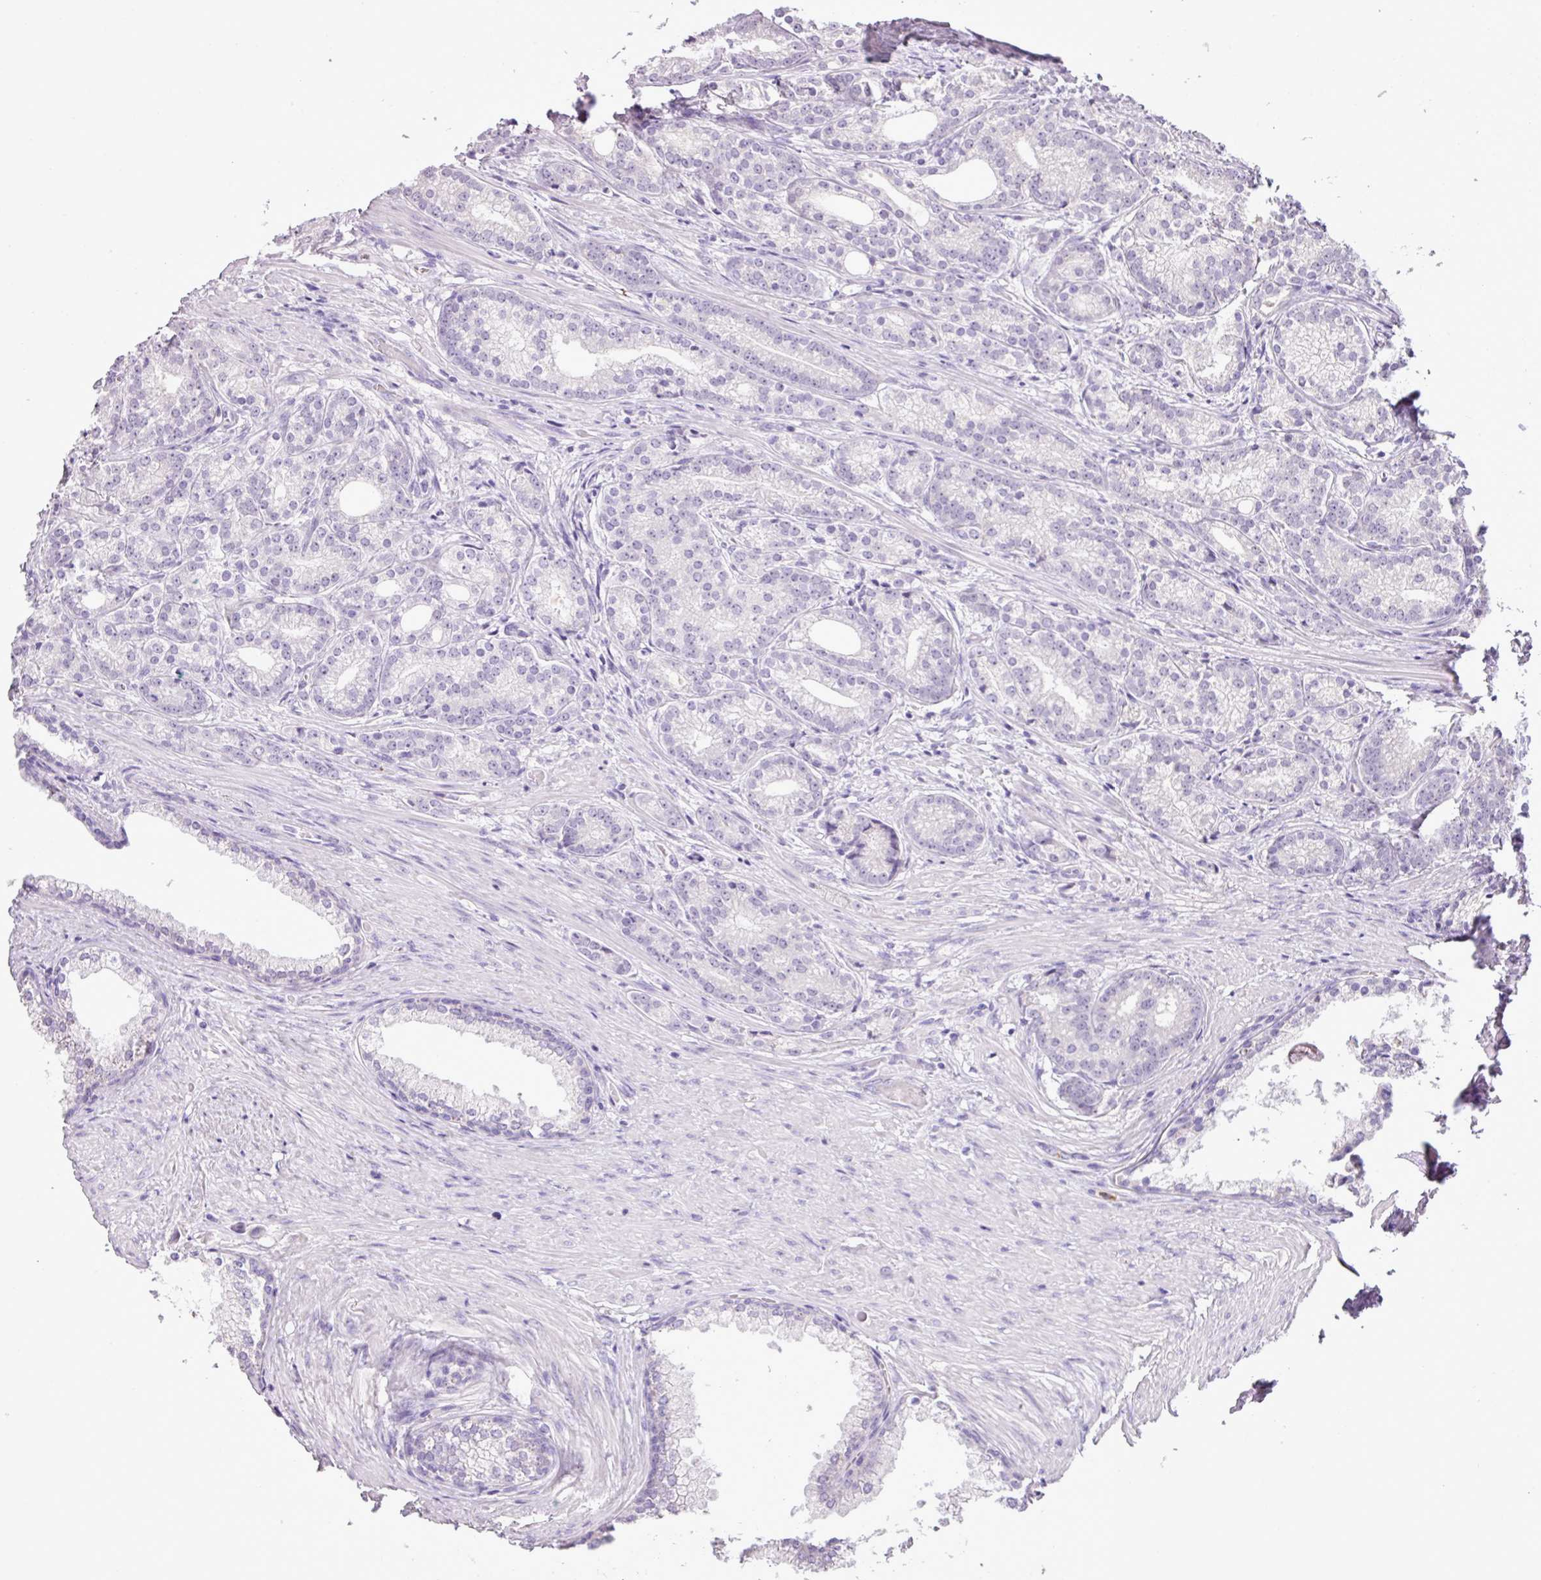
{"staining": {"intensity": "negative", "quantity": "none", "location": "none"}, "tissue": "prostate cancer", "cell_type": "Tumor cells", "image_type": "cancer", "snomed": [{"axis": "morphology", "description": "Adenocarcinoma, Low grade"}, {"axis": "topography", "description": "Prostate"}], "caption": "Prostate adenocarcinoma (low-grade) was stained to show a protein in brown. There is no significant positivity in tumor cells.", "gene": "HTR3E", "patient": {"sex": "male", "age": 71}}